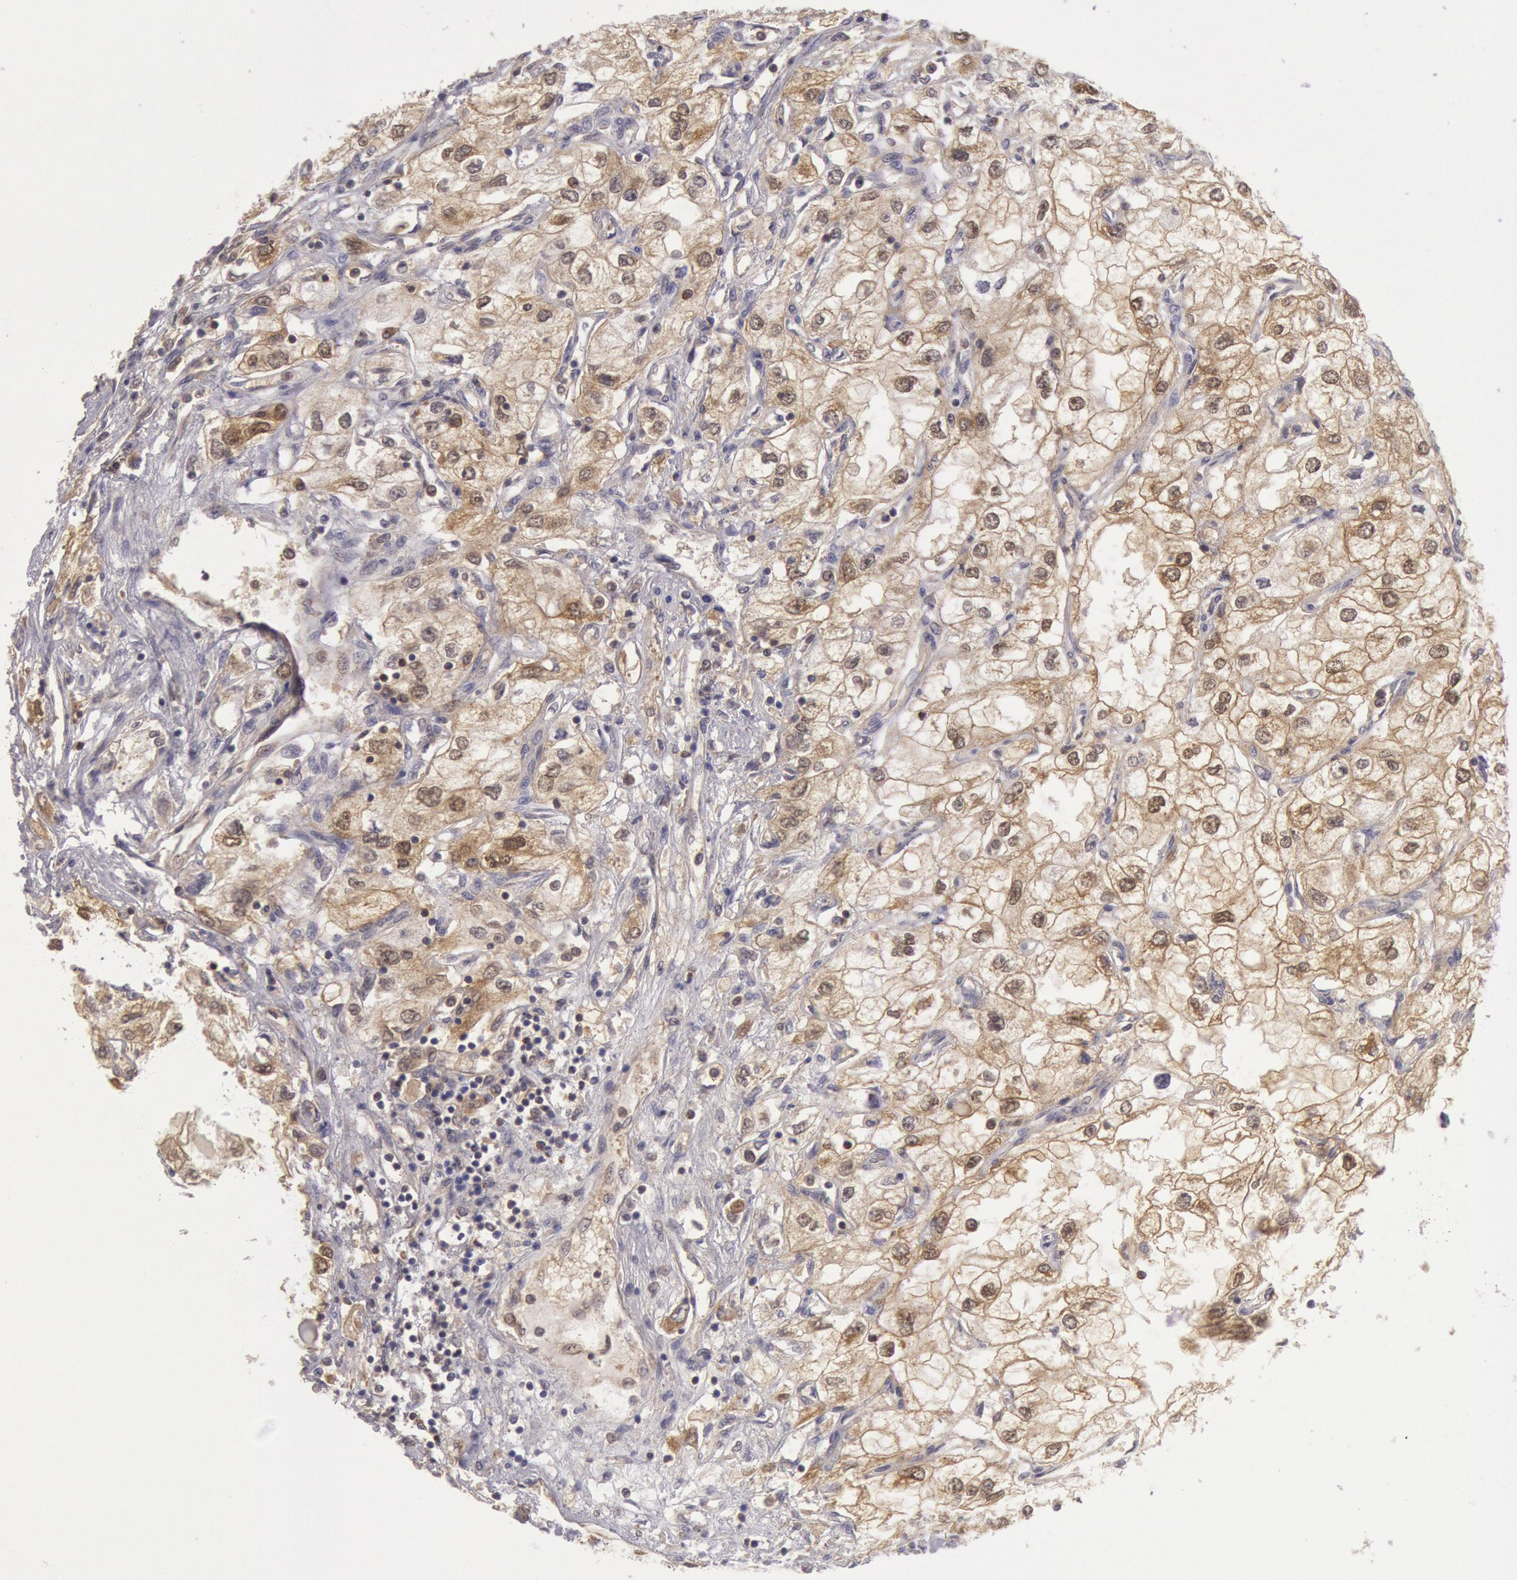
{"staining": {"intensity": "weak", "quantity": "<25%", "location": "cytoplasmic/membranous"}, "tissue": "renal cancer", "cell_type": "Tumor cells", "image_type": "cancer", "snomed": [{"axis": "morphology", "description": "Adenocarcinoma, NOS"}, {"axis": "topography", "description": "Kidney"}], "caption": "Protein analysis of renal cancer (adenocarcinoma) shows no significant staining in tumor cells.", "gene": "MPST", "patient": {"sex": "male", "age": 57}}